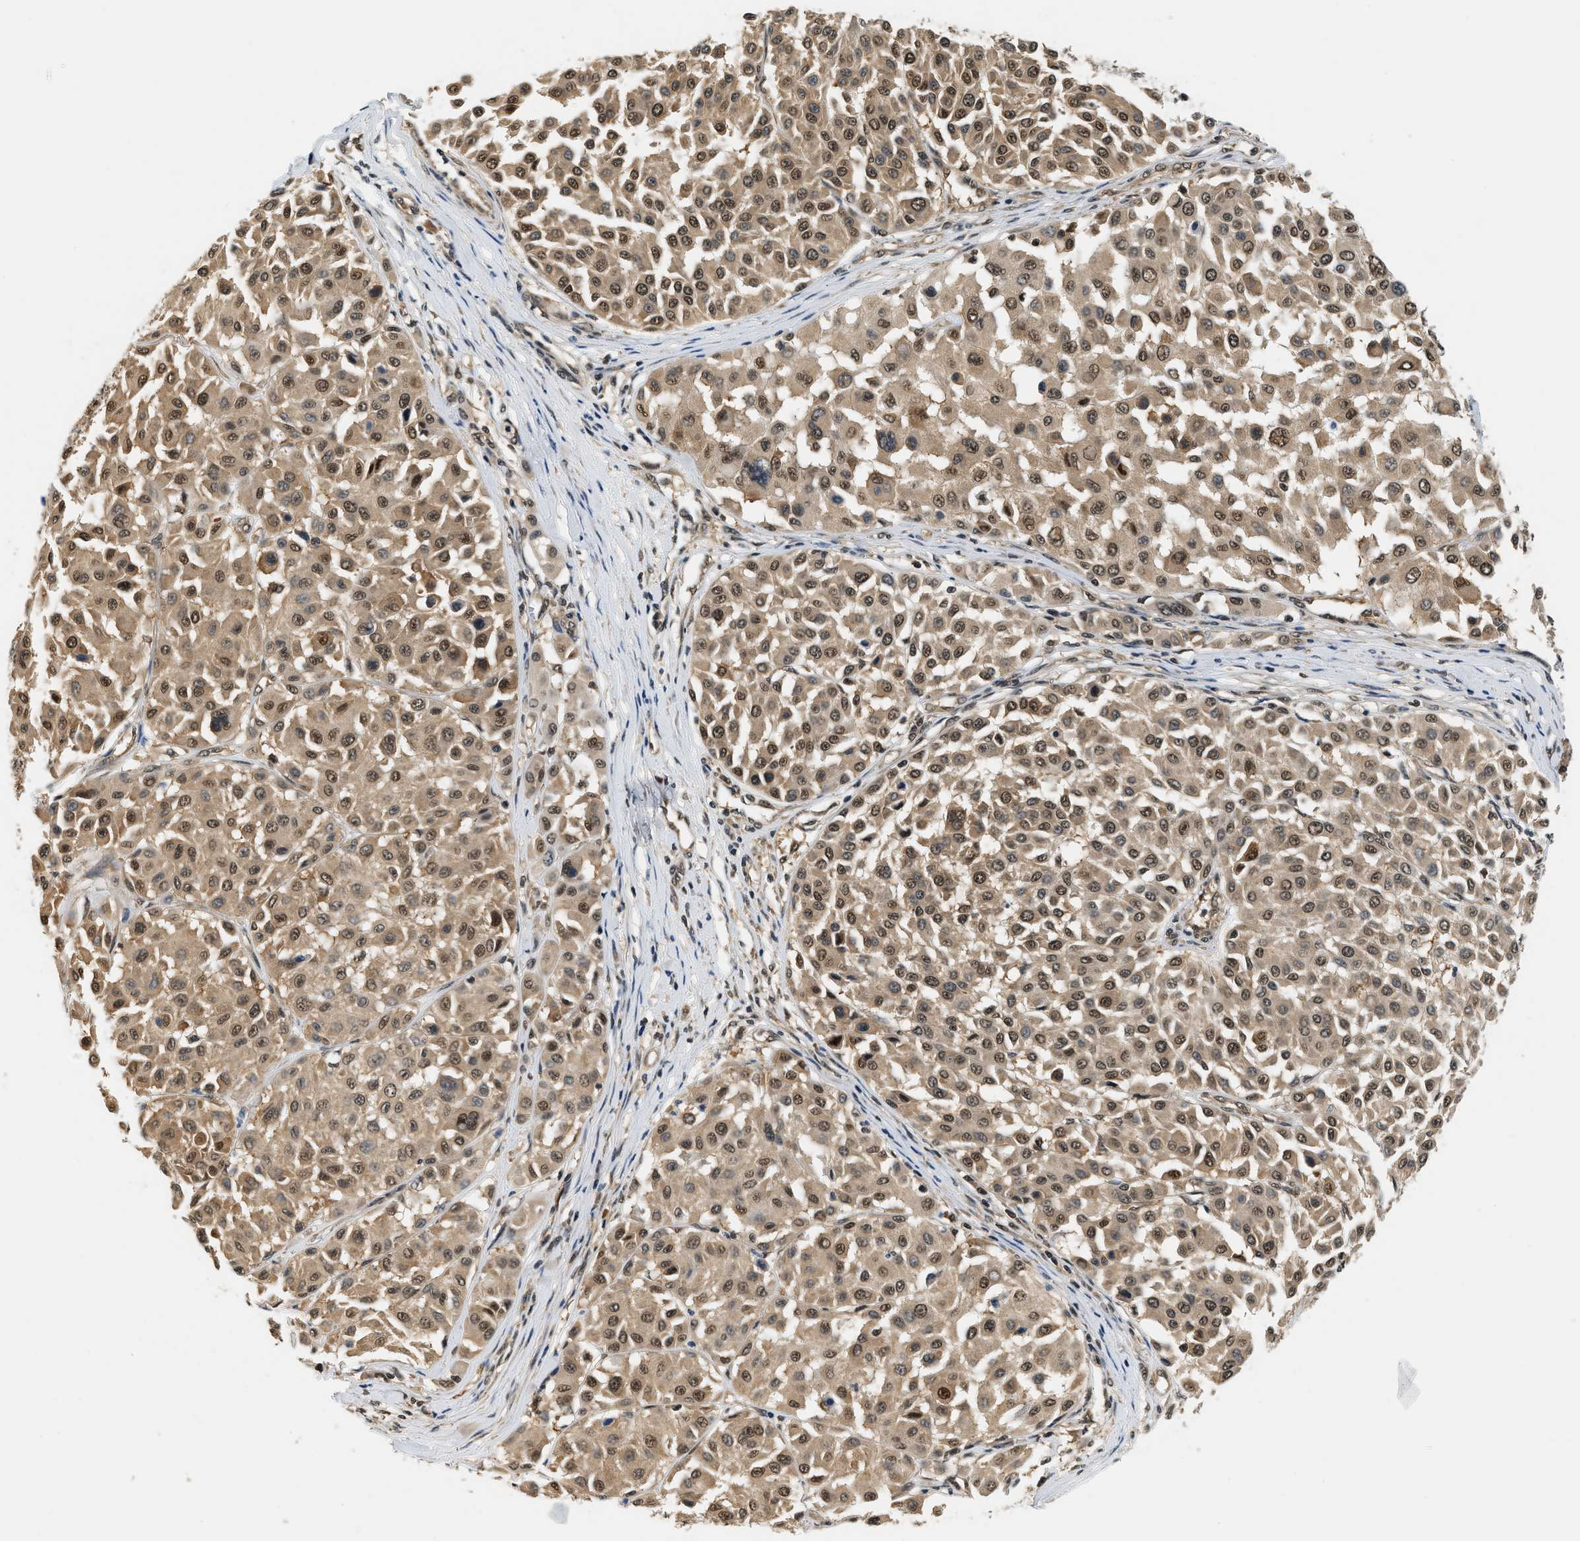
{"staining": {"intensity": "strong", "quantity": ">75%", "location": "cytoplasmic/membranous,nuclear"}, "tissue": "melanoma", "cell_type": "Tumor cells", "image_type": "cancer", "snomed": [{"axis": "morphology", "description": "Malignant melanoma, Metastatic site"}, {"axis": "topography", "description": "Soft tissue"}], "caption": "IHC photomicrograph of melanoma stained for a protein (brown), which reveals high levels of strong cytoplasmic/membranous and nuclear expression in about >75% of tumor cells.", "gene": "PSMD3", "patient": {"sex": "male", "age": 41}}